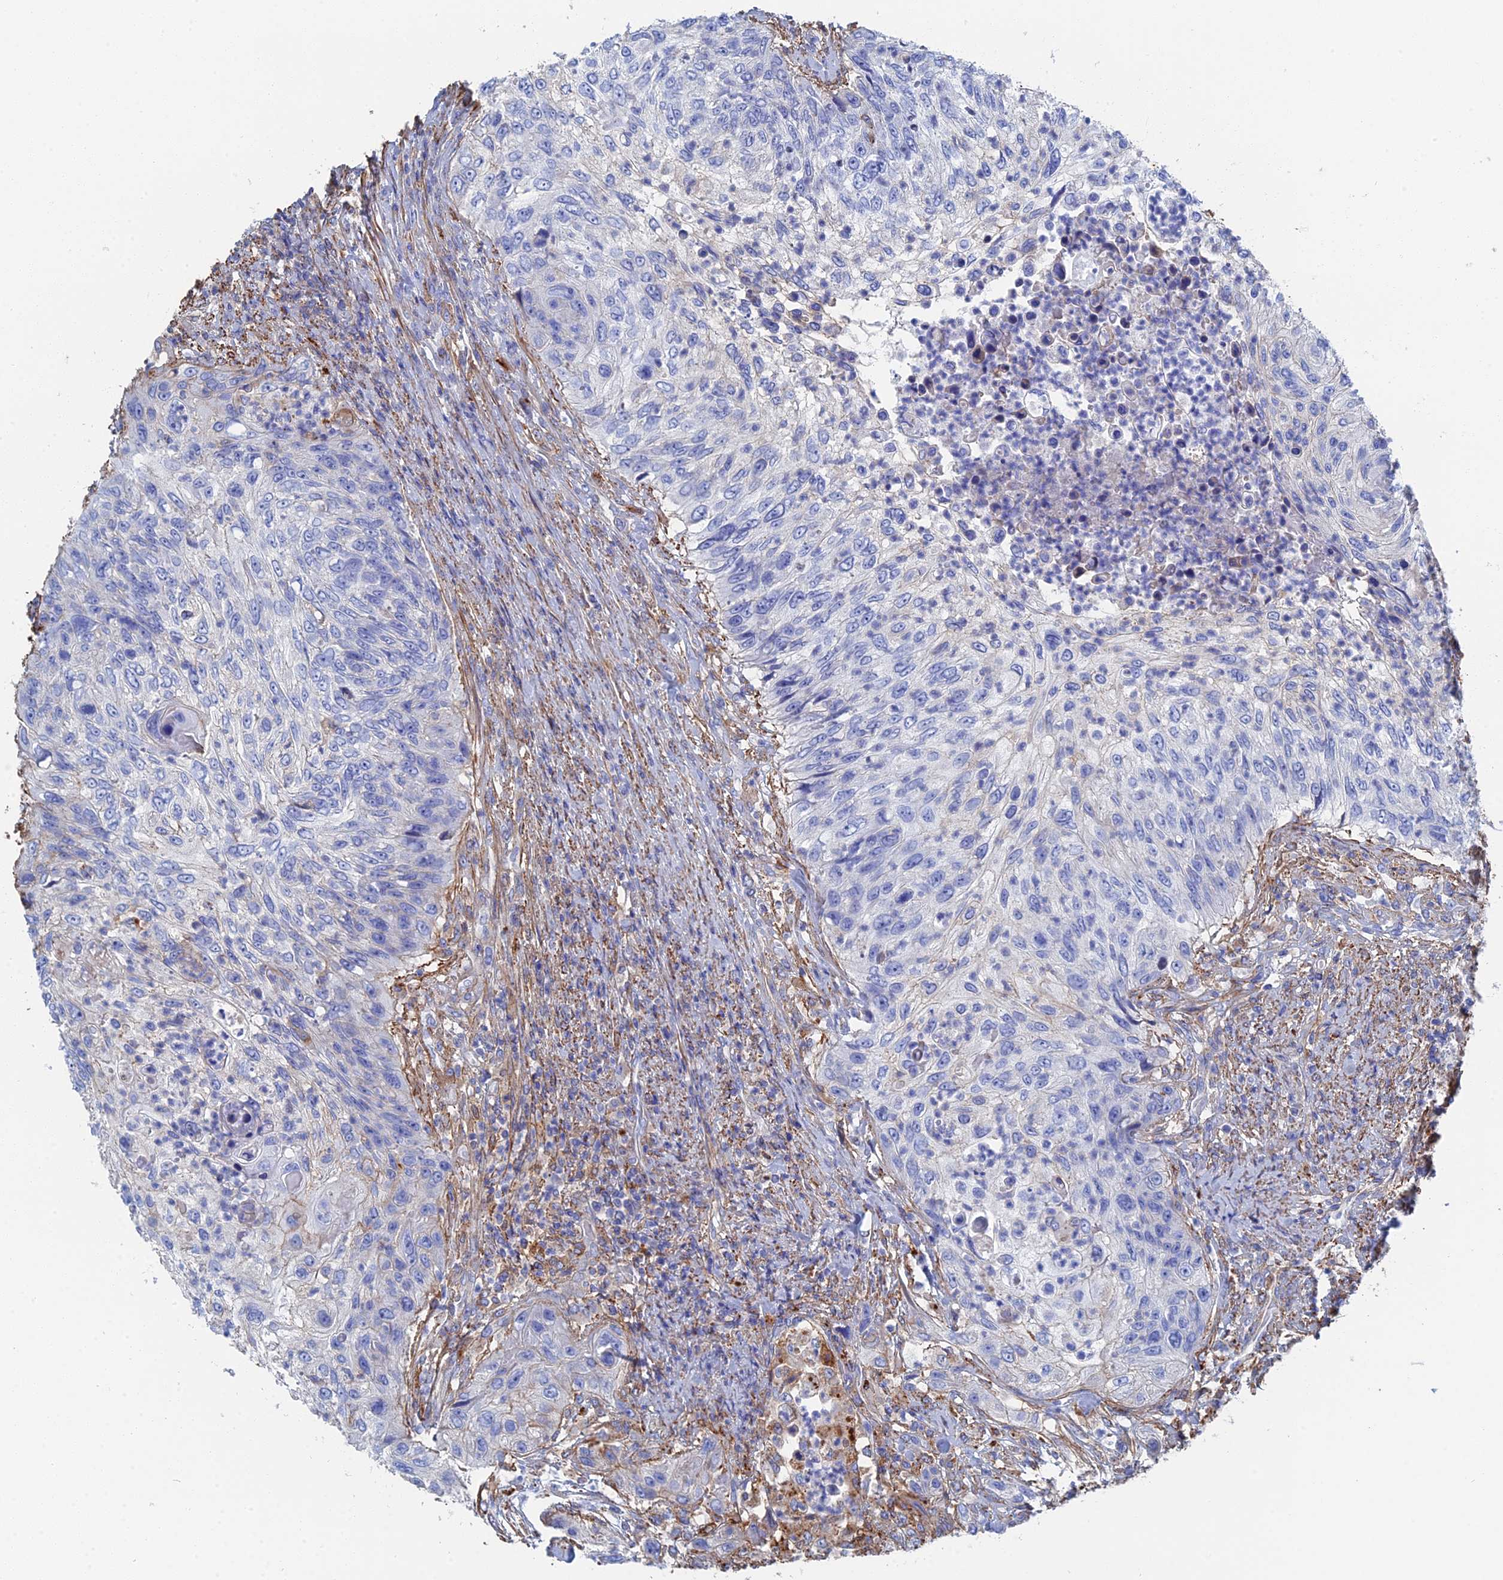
{"staining": {"intensity": "negative", "quantity": "none", "location": "none"}, "tissue": "urothelial cancer", "cell_type": "Tumor cells", "image_type": "cancer", "snomed": [{"axis": "morphology", "description": "Urothelial carcinoma, High grade"}, {"axis": "topography", "description": "Urinary bladder"}], "caption": "High-grade urothelial carcinoma was stained to show a protein in brown. There is no significant expression in tumor cells.", "gene": "STRA6", "patient": {"sex": "female", "age": 60}}